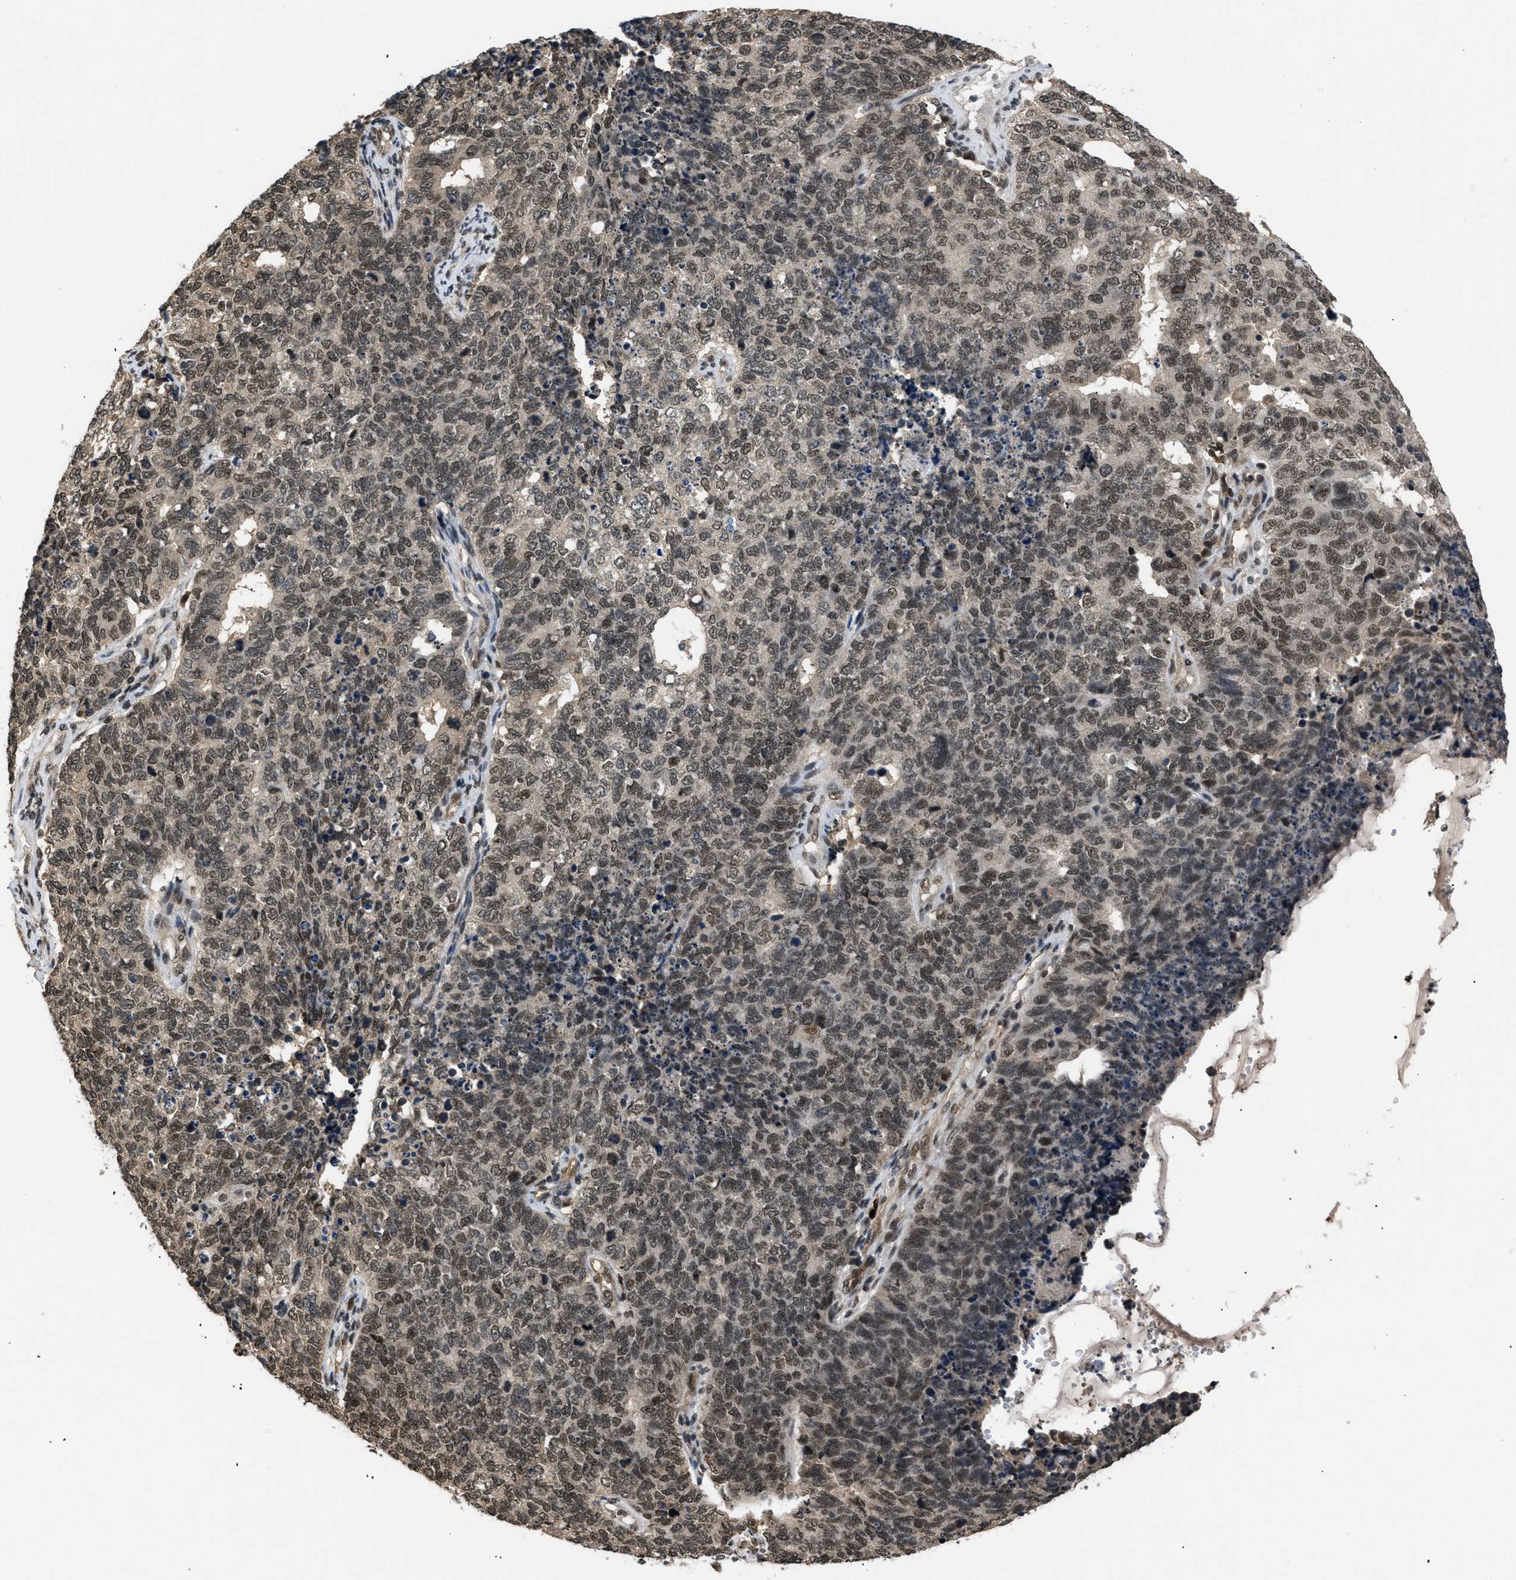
{"staining": {"intensity": "moderate", "quantity": ">75%", "location": "nuclear"}, "tissue": "cervical cancer", "cell_type": "Tumor cells", "image_type": "cancer", "snomed": [{"axis": "morphology", "description": "Squamous cell carcinoma, NOS"}, {"axis": "topography", "description": "Cervix"}], "caption": "Cervical squamous cell carcinoma stained with a brown dye exhibits moderate nuclear positive positivity in about >75% of tumor cells.", "gene": "RBM5", "patient": {"sex": "female", "age": 63}}